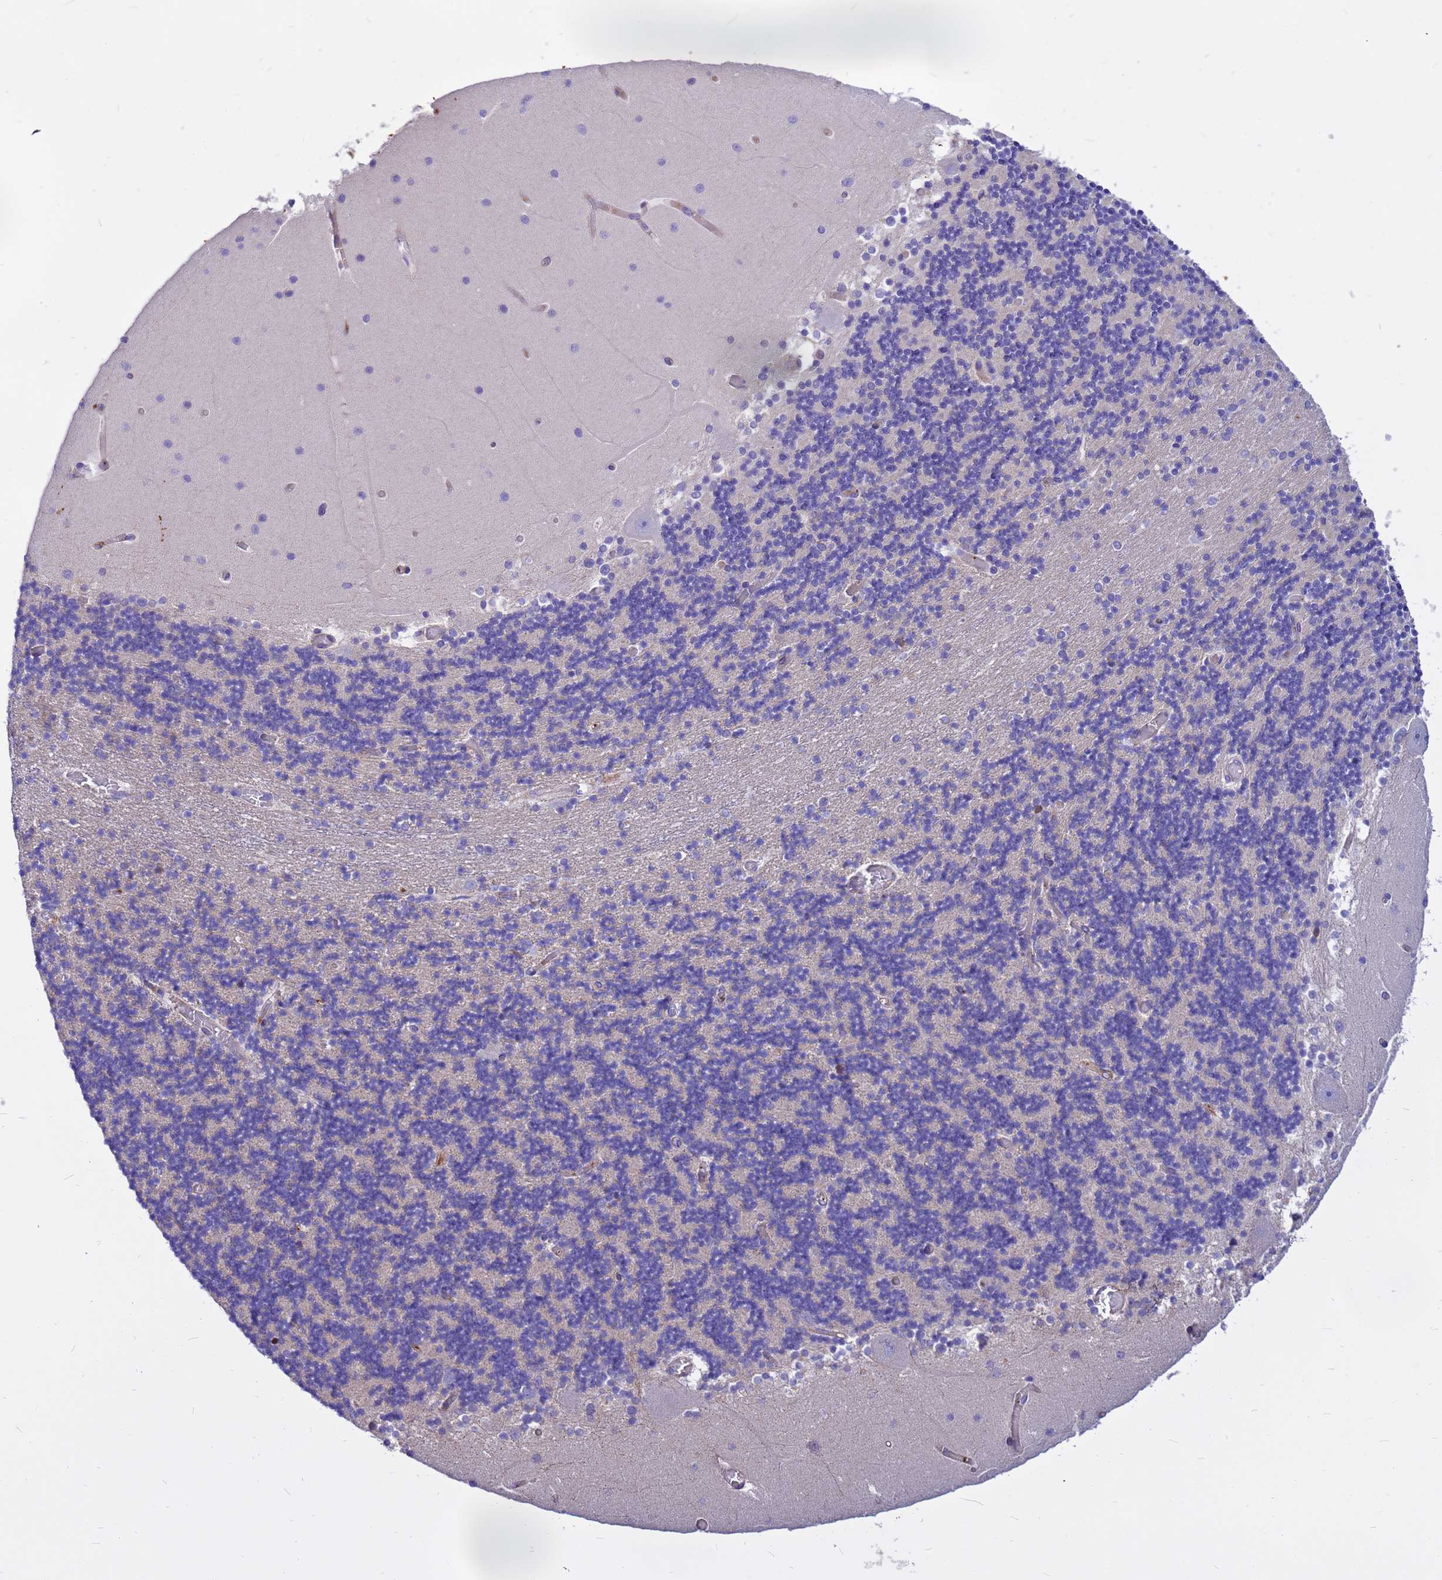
{"staining": {"intensity": "negative", "quantity": "none", "location": "none"}, "tissue": "cerebellum", "cell_type": "Cells in granular layer", "image_type": "normal", "snomed": [{"axis": "morphology", "description": "Normal tissue, NOS"}, {"axis": "topography", "description": "Cerebellum"}], "caption": "A photomicrograph of cerebellum stained for a protein shows no brown staining in cells in granular layer.", "gene": "CRHBP", "patient": {"sex": "female", "age": 28}}